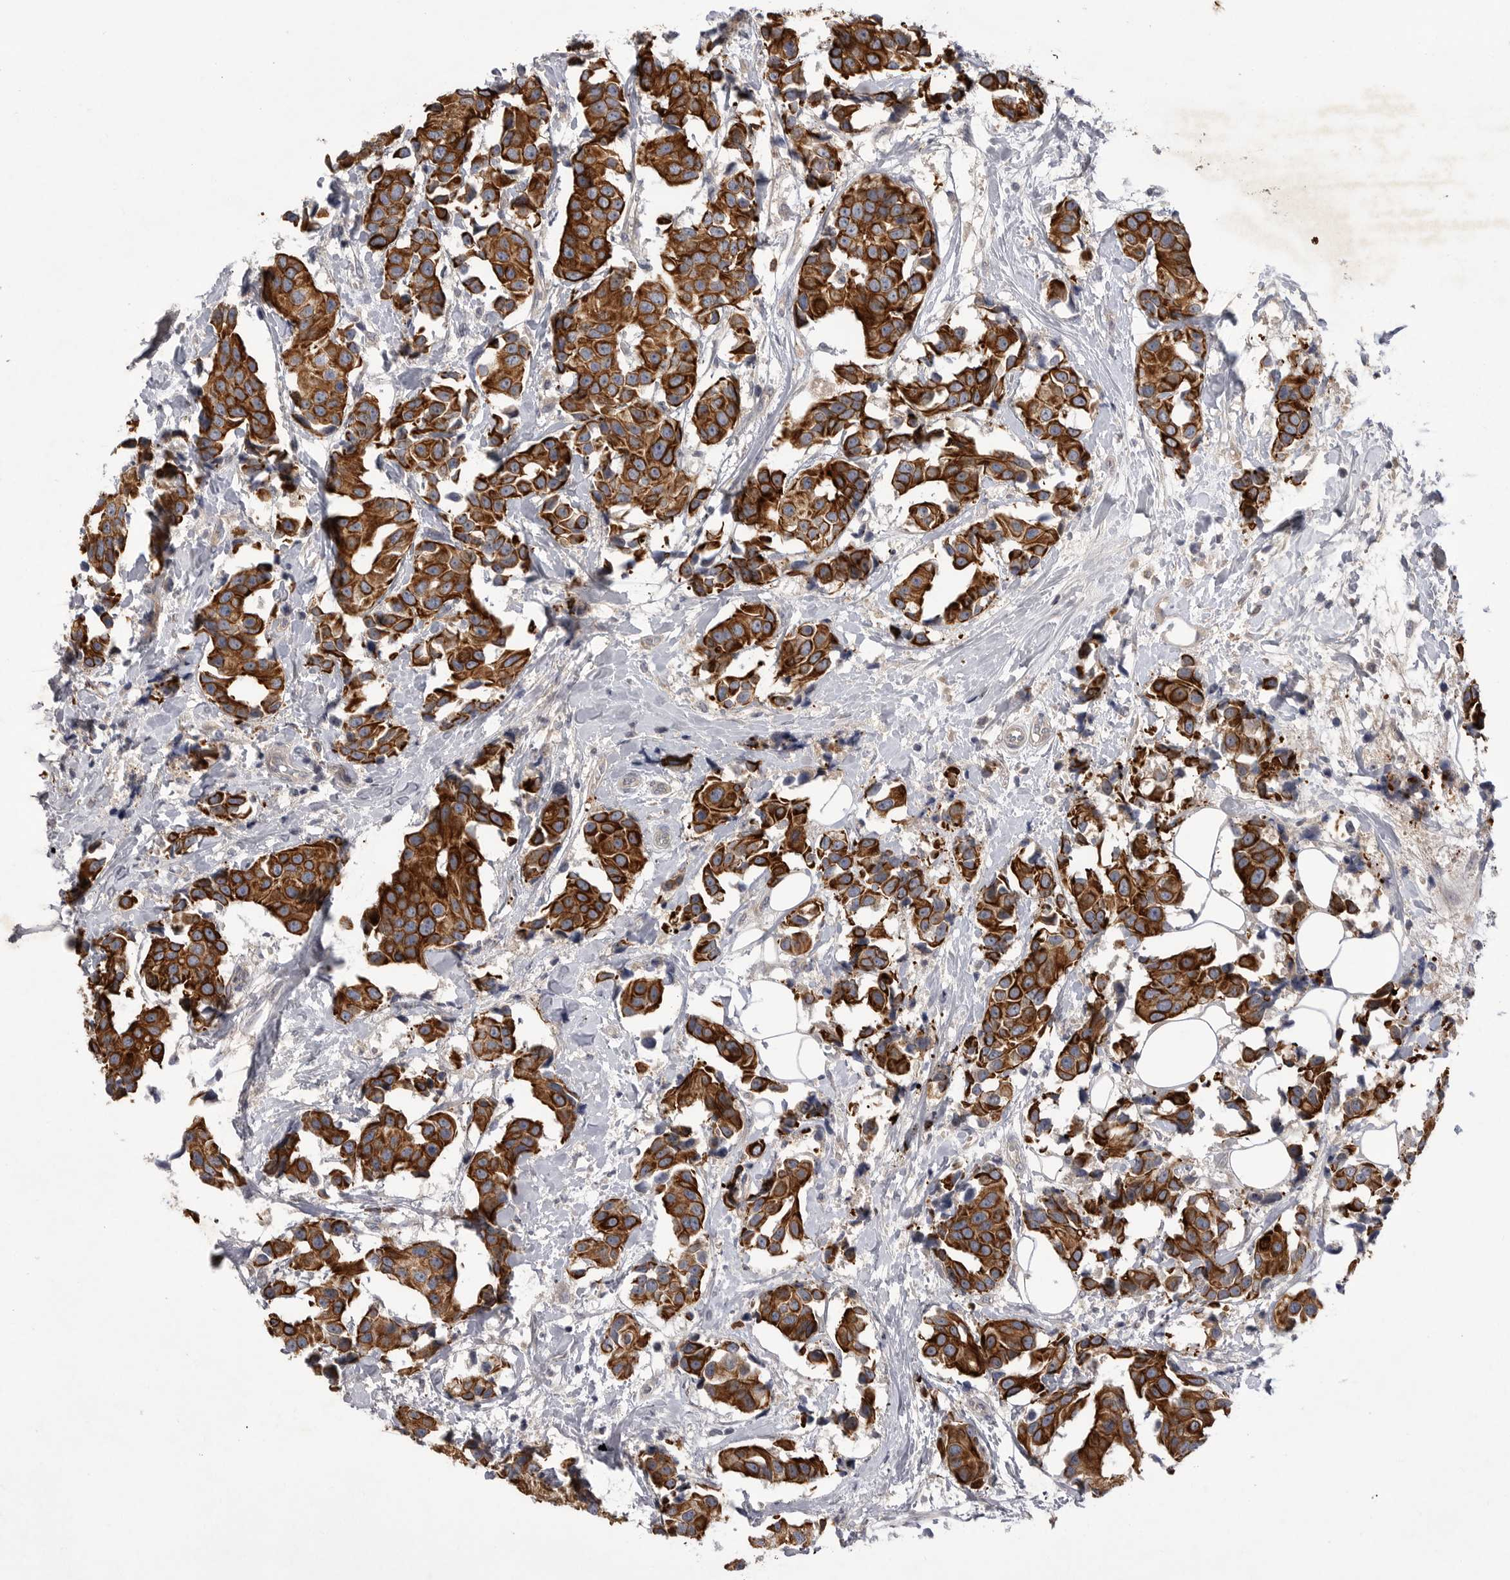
{"staining": {"intensity": "strong", "quantity": ">75%", "location": "cytoplasmic/membranous"}, "tissue": "breast cancer", "cell_type": "Tumor cells", "image_type": "cancer", "snomed": [{"axis": "morphology", "description": "Normal tissue, NOS"}, {"axis": "morphology", "description": "Duct carcinoma"}, {"axis": "topography", "description": "Breast"}], "caption": "A brown stain highlights strong cytoplasmic/membranous expression of a protein in human breast invasive ductal carcinoma tumor cells.", "gene": "DHDDS", "patient": {"sex": "female", "age": 39}}